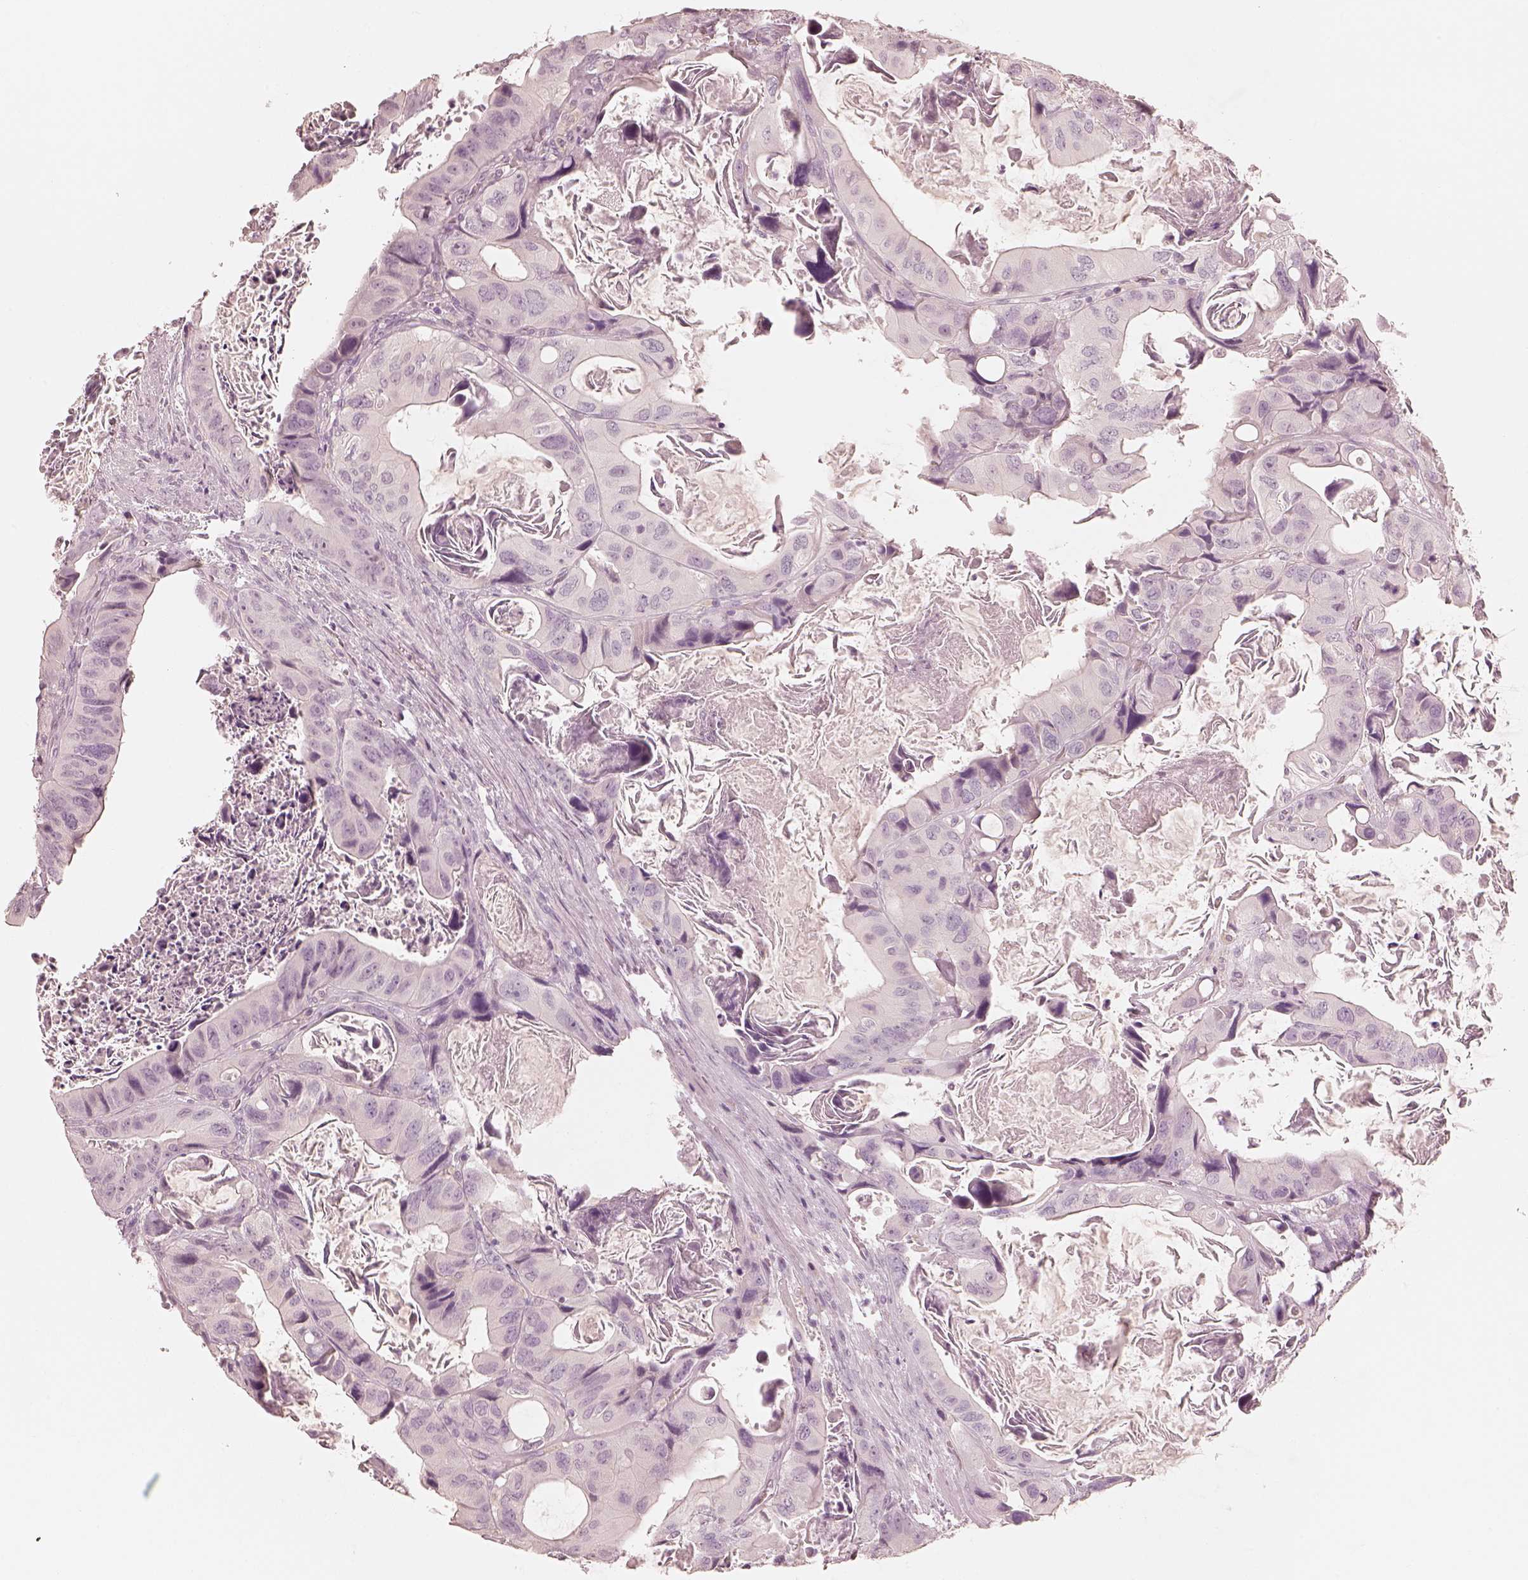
{"staining": {"intensity": "negative", "quantity": "none", "location": "none"}, "tissue": "colorectal cancer", "cell_type": "Tumor cells", "image_type": "cancer", "snomed": [{"axis": "morphology", "description": "Adenocarcinoma, NOS"}, {"axis": "topography", "description": "Rectum"}], "caption": "Photomicrograph shows no protein positivity in tumor cells of adenocarcinoma (colorectal) tissue.", "gene": "CALR3", "patient": {"sex": "male", "age": 64}}